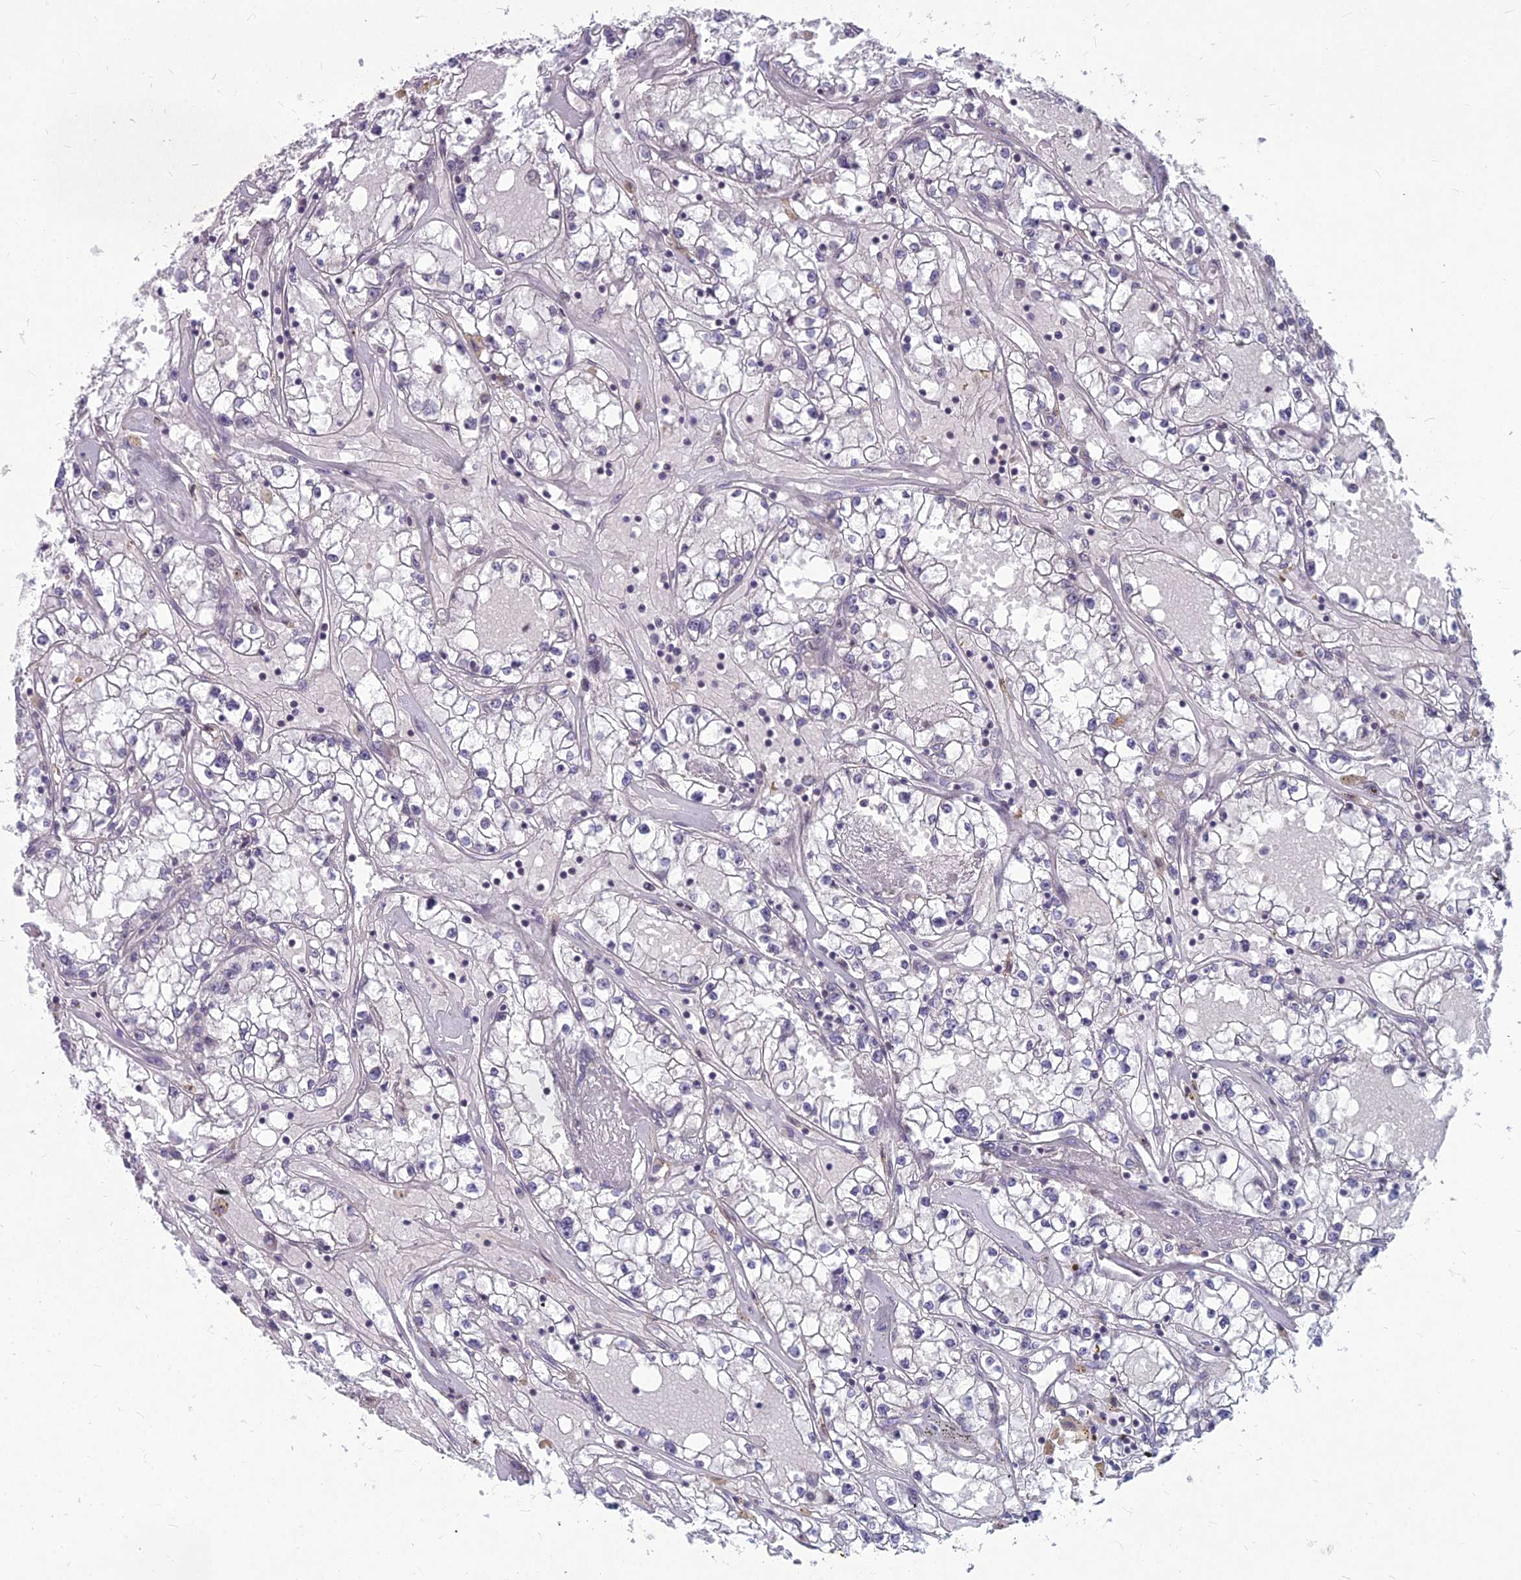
{"staining": {"intensity": "negative", "quantity": "none", "location": "none"}, "tissue": "renal cancer", "cell_type": "Tumor cells", "image_type": "cancer", "snomed": [{"axis": "morphology", "description": "Adenocarcinoma, NOS"}, {"axis": "topography", "description": "Kidney"}], "caption": "High power microscopy micrograph of an immunohistochemistry photomicrograph of adenocarcinoma (renal), revealing no significant positivity in tumor cells.", "gene": "KAT7", "patient": {"sex": "male", "age": 56}}